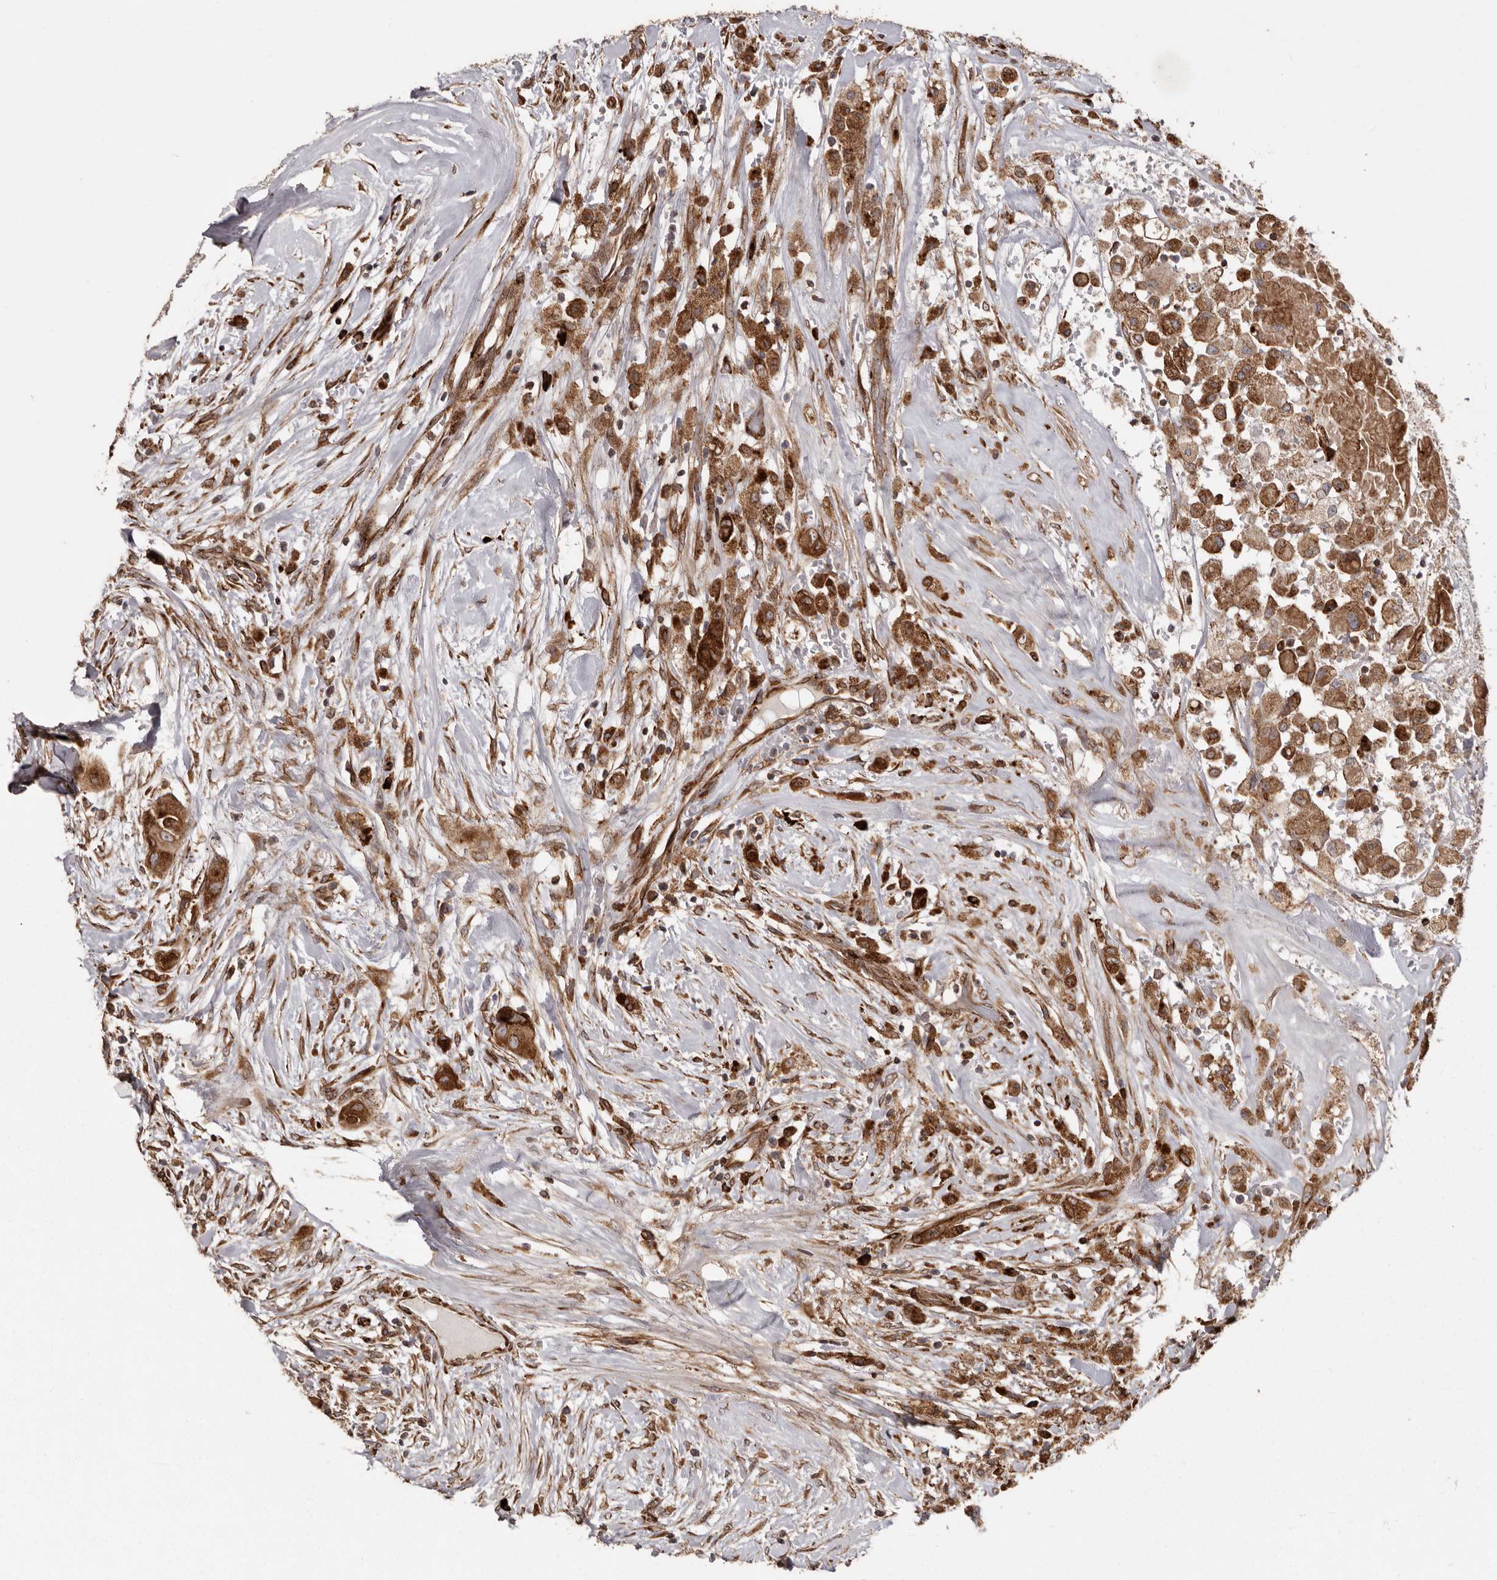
{"staining": {"intensity": "moderate", "quantity": ">75%", "location": "cytoplasmic/membranous"}, "tissue": "thyroid cancer", "cell_type": "Tumor cells", "image_type": "cancer", "snomed": [{"axis": "morphology", "description": "Papillary adenocarcinoma, NOS"}, {"axis": "topography", "description": "Thyroid gland"}], "caption": "Protein expression by immunohistochemistry reveals moderate cytoplasmic/membranous expression in about >75% of tumor cells in thyroid cancer (papillary adenocarcinoma).", "gene": "NUP43", "patient": {"sex": "female", "age": 59}}